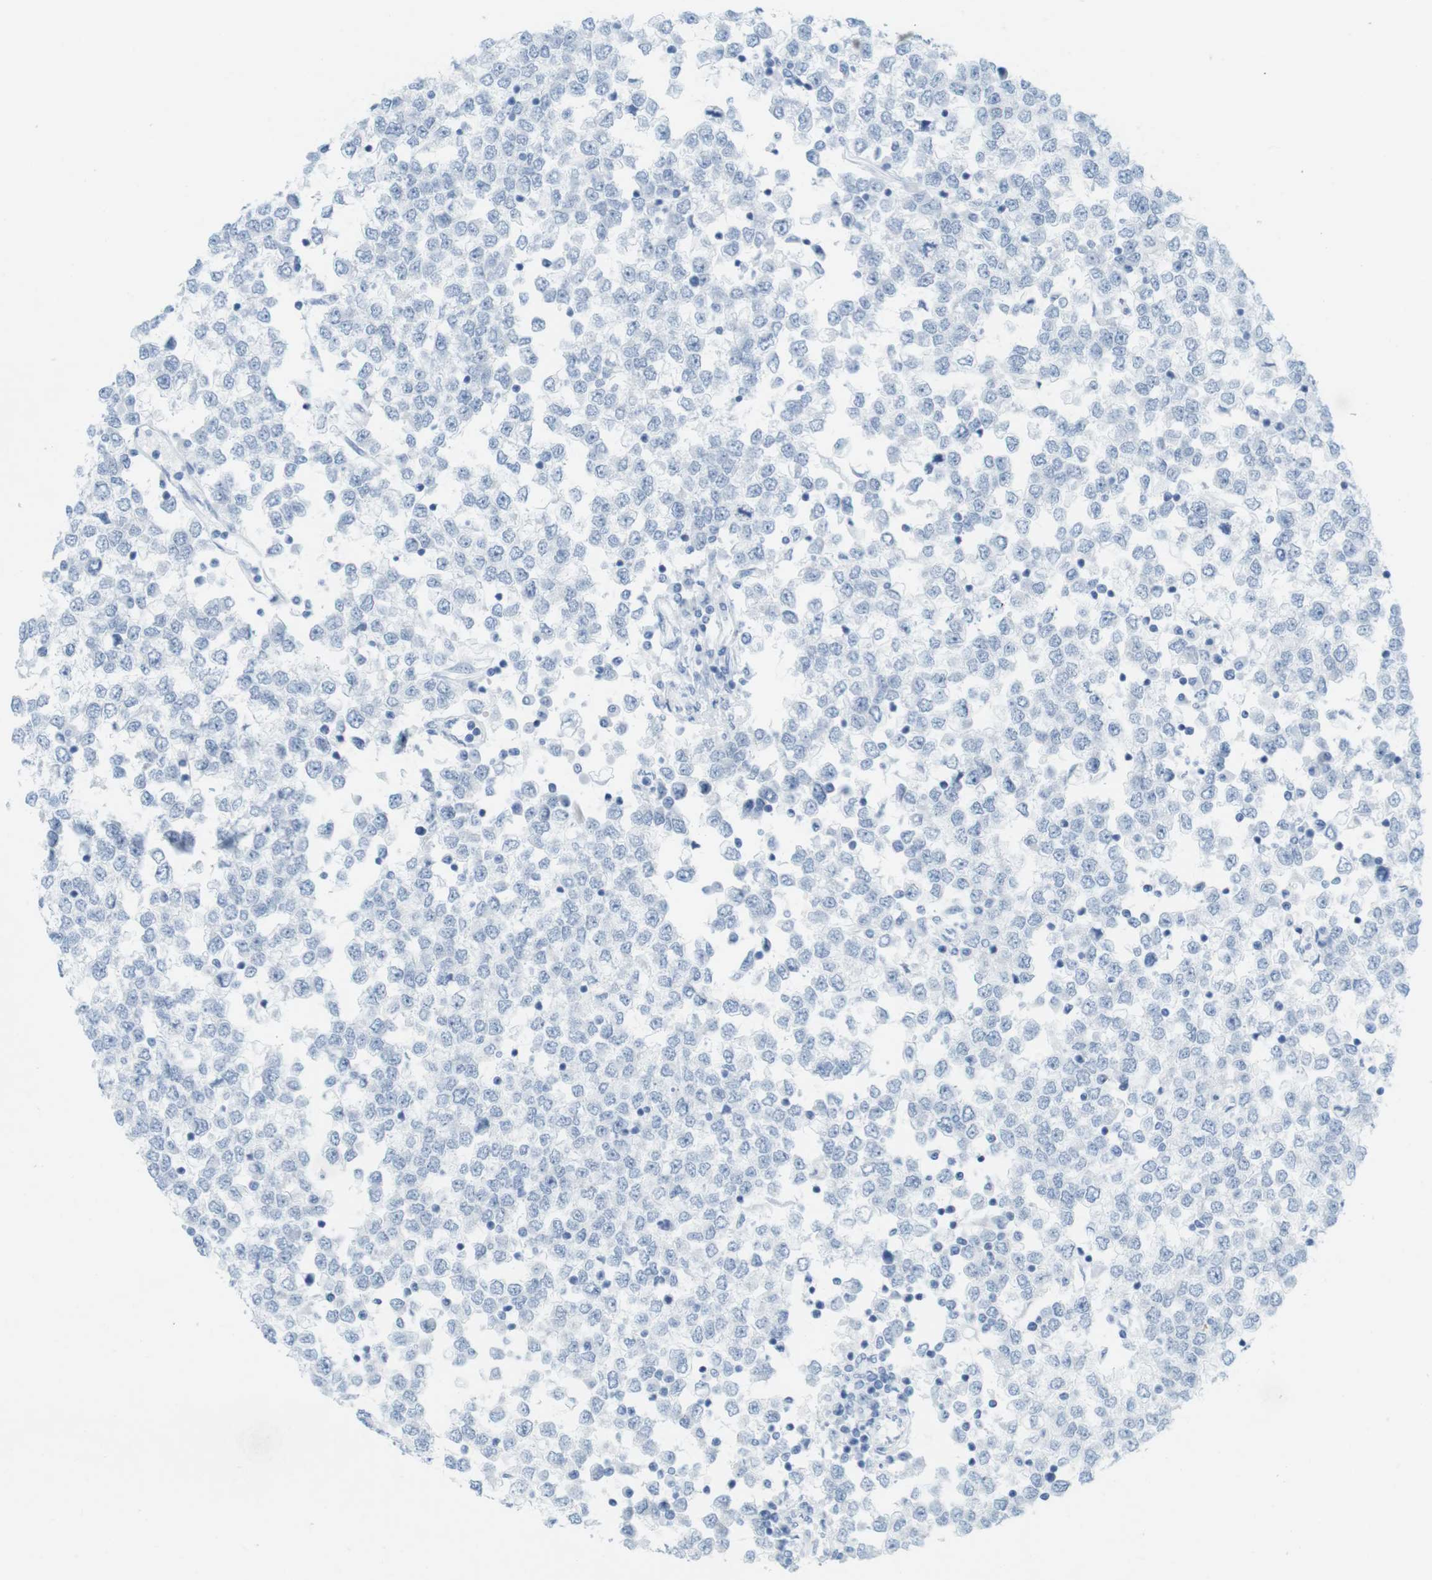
{"staining": {"intensity": "negative", "quantity": "none", "location": "none"}, "tissue": "testis cancer", "cell_type": "Tumor cells", "image_type": "cancer", "snomed": [{"axis": "morphology", "description": "Seminoma, NOS"}, {"axis": "topography", "description": "Testis"}], "caption": "Immunohistochemistry (IHC) image of human seminoma (testis) stained for a protein (brown), which shows no expression in tumor cells.", "gene": "TNNT2", "patient": {"sex": "male", "age": 65}}